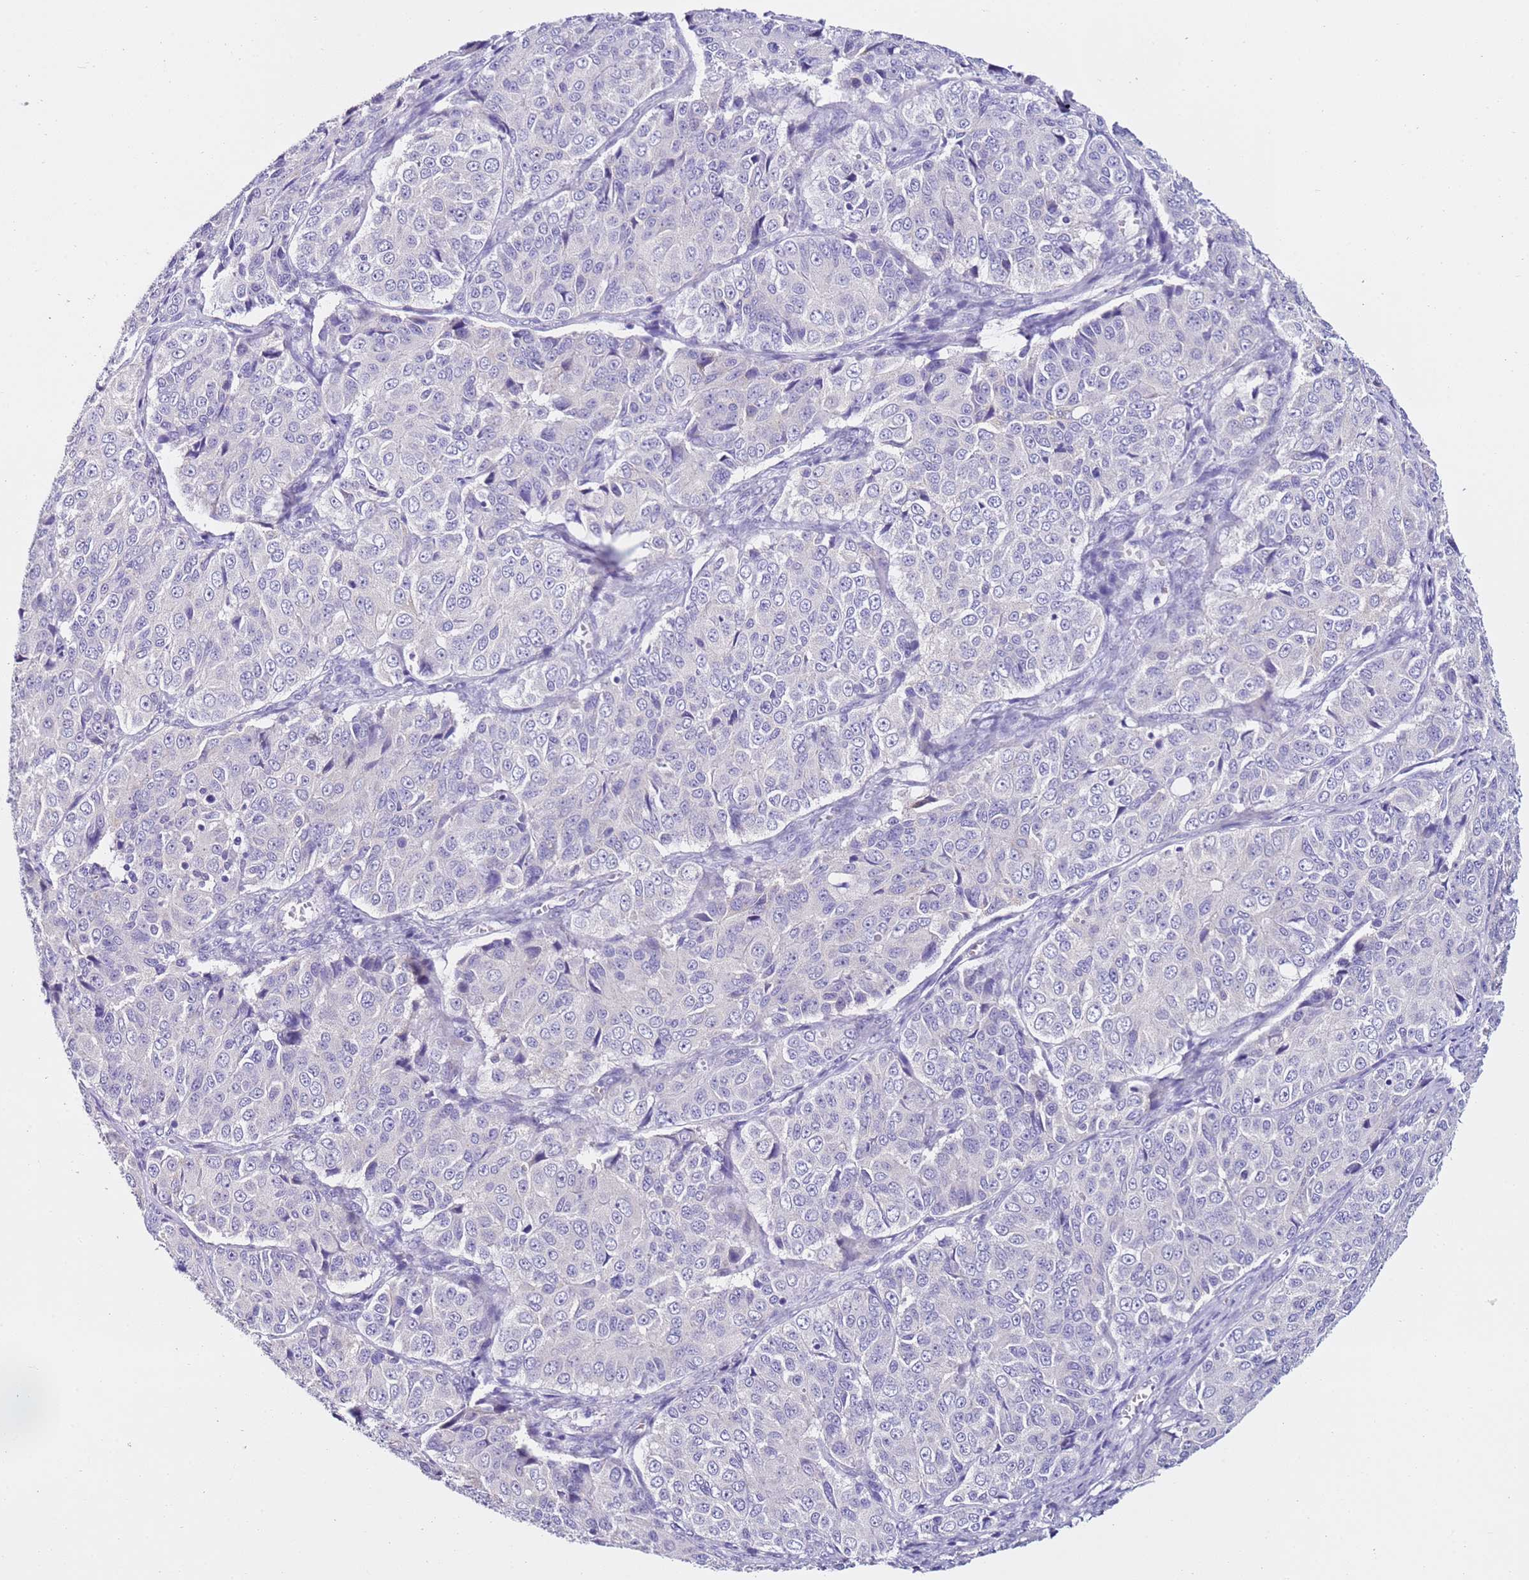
{"staining": {"intensity": "negative", "quantity": "none", "location": "none"}, "tissue": "ovarian cancer", "cell_type": "Tumor cells", "image_type": "cancer", "snomed": [{"axis": "morphology", "description": "Carcinoma, endometroid"}, {"axis": "topography", "description": "Ovary"}], "caption": "Endometroid carcinoma (ovarian) was stained to show a protein in brown. There is no significant expression in tumor cells.", "gene": "HGD", "patient": {"sex": "female", "age": 51}}